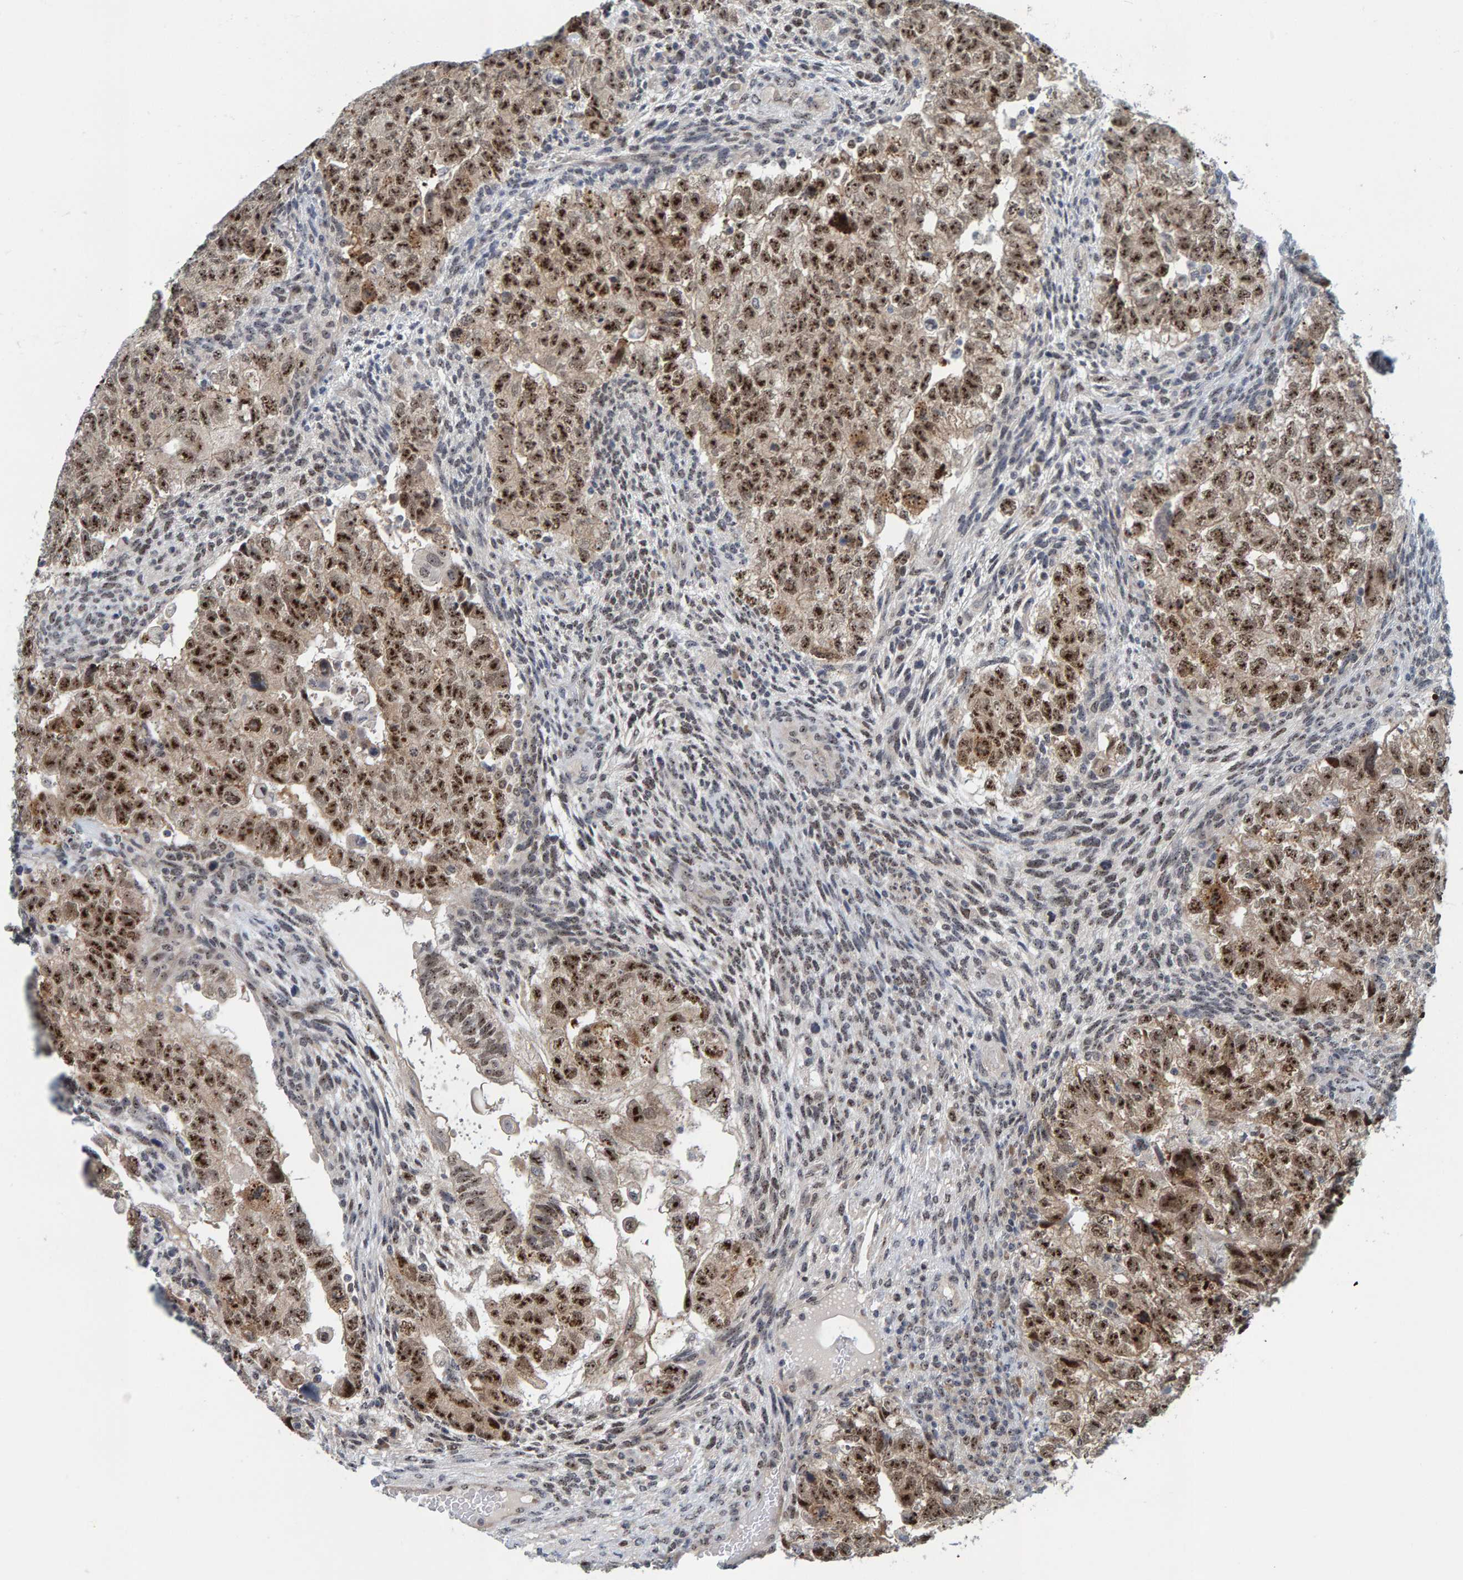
{"staining": {"intensity": "strong", "quantity": ">75%", "location": "cytoplasmic/membranous,nuclear"}, "tissue": "testis cancer", "cell_type": "Tumor cells", "image_type": "cancer", "snomed": [{"axis": "morphology", "description": "Carcinoma, Embryonal, NOS"}, {"axis": "topography", "description": "Testis"}], "caption": "Embryonal carcinoma (testis) stained with a brown dye exhibits strong cytoplasmic/membranous and nuclear positive expression in approximately >75% of tumor cells.", "gene": "POLR1E", "patient": {"sex": "male", "age": 36}}